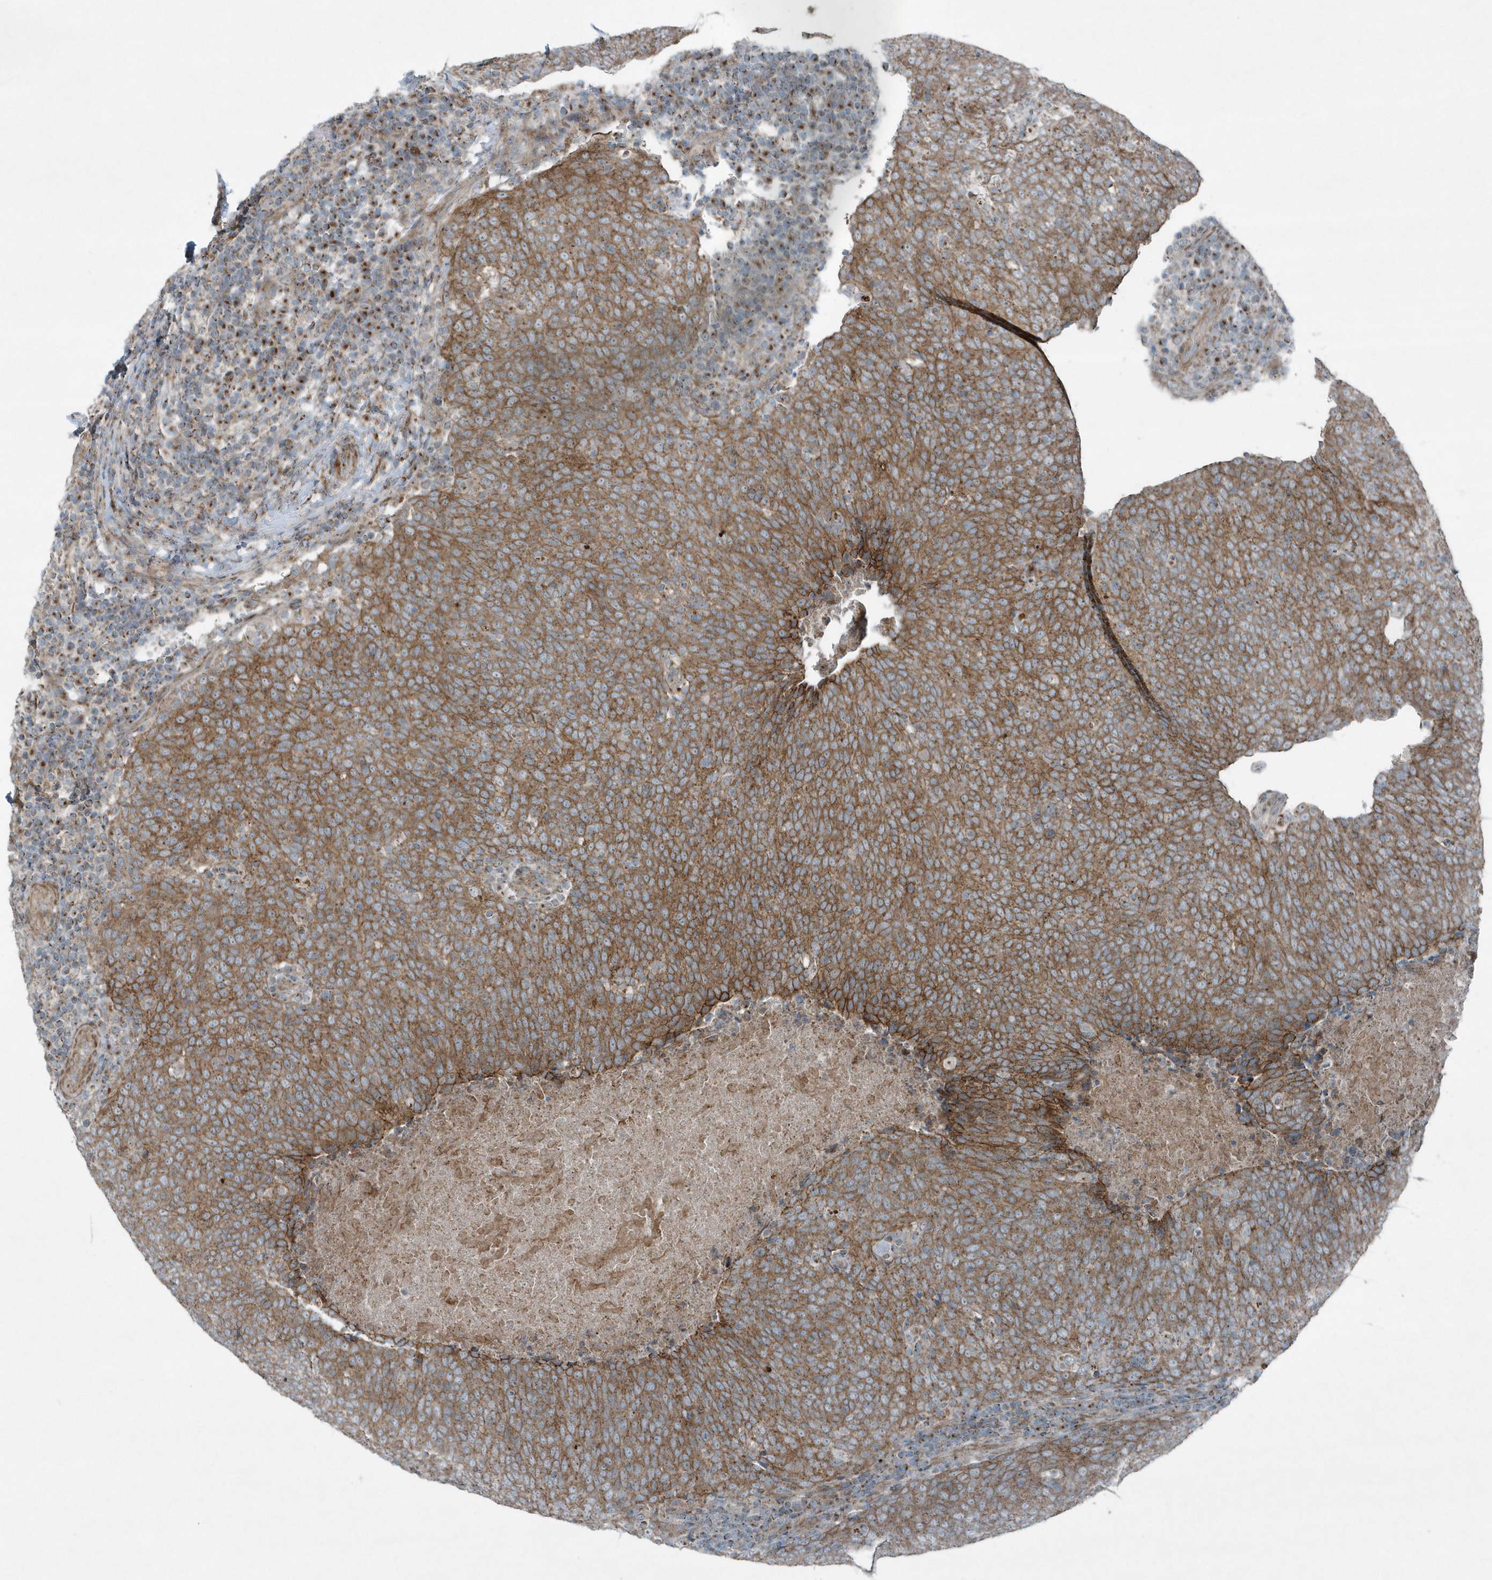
{"staining": {"intensity": "moderate", "quantity": ">75%", "location": "cytoplasmic/membranous"}, "tissue": "head and neck cancer", "cell_type": "Tumor cells", "image_type": "cancer", "snomed": [{"axis": "morphology", "description": "Squamous cell carcinoma, NOS"}, {"axis": "morphology", "description": "Squamous cell carcinoma, metastatic, NOS"}, {"axis": "topography", "description": "Lymph node"}, {"axis": "topography", "description": "Head-Neck"}], "caption": "Protein staining shows moderate cytoplasmic/membranous positivity in about >75% of tumor cells in head and neck squamous cell carcinoma.", "gene": "GCC2", "patient": {"sex": "male", "age": 62}}